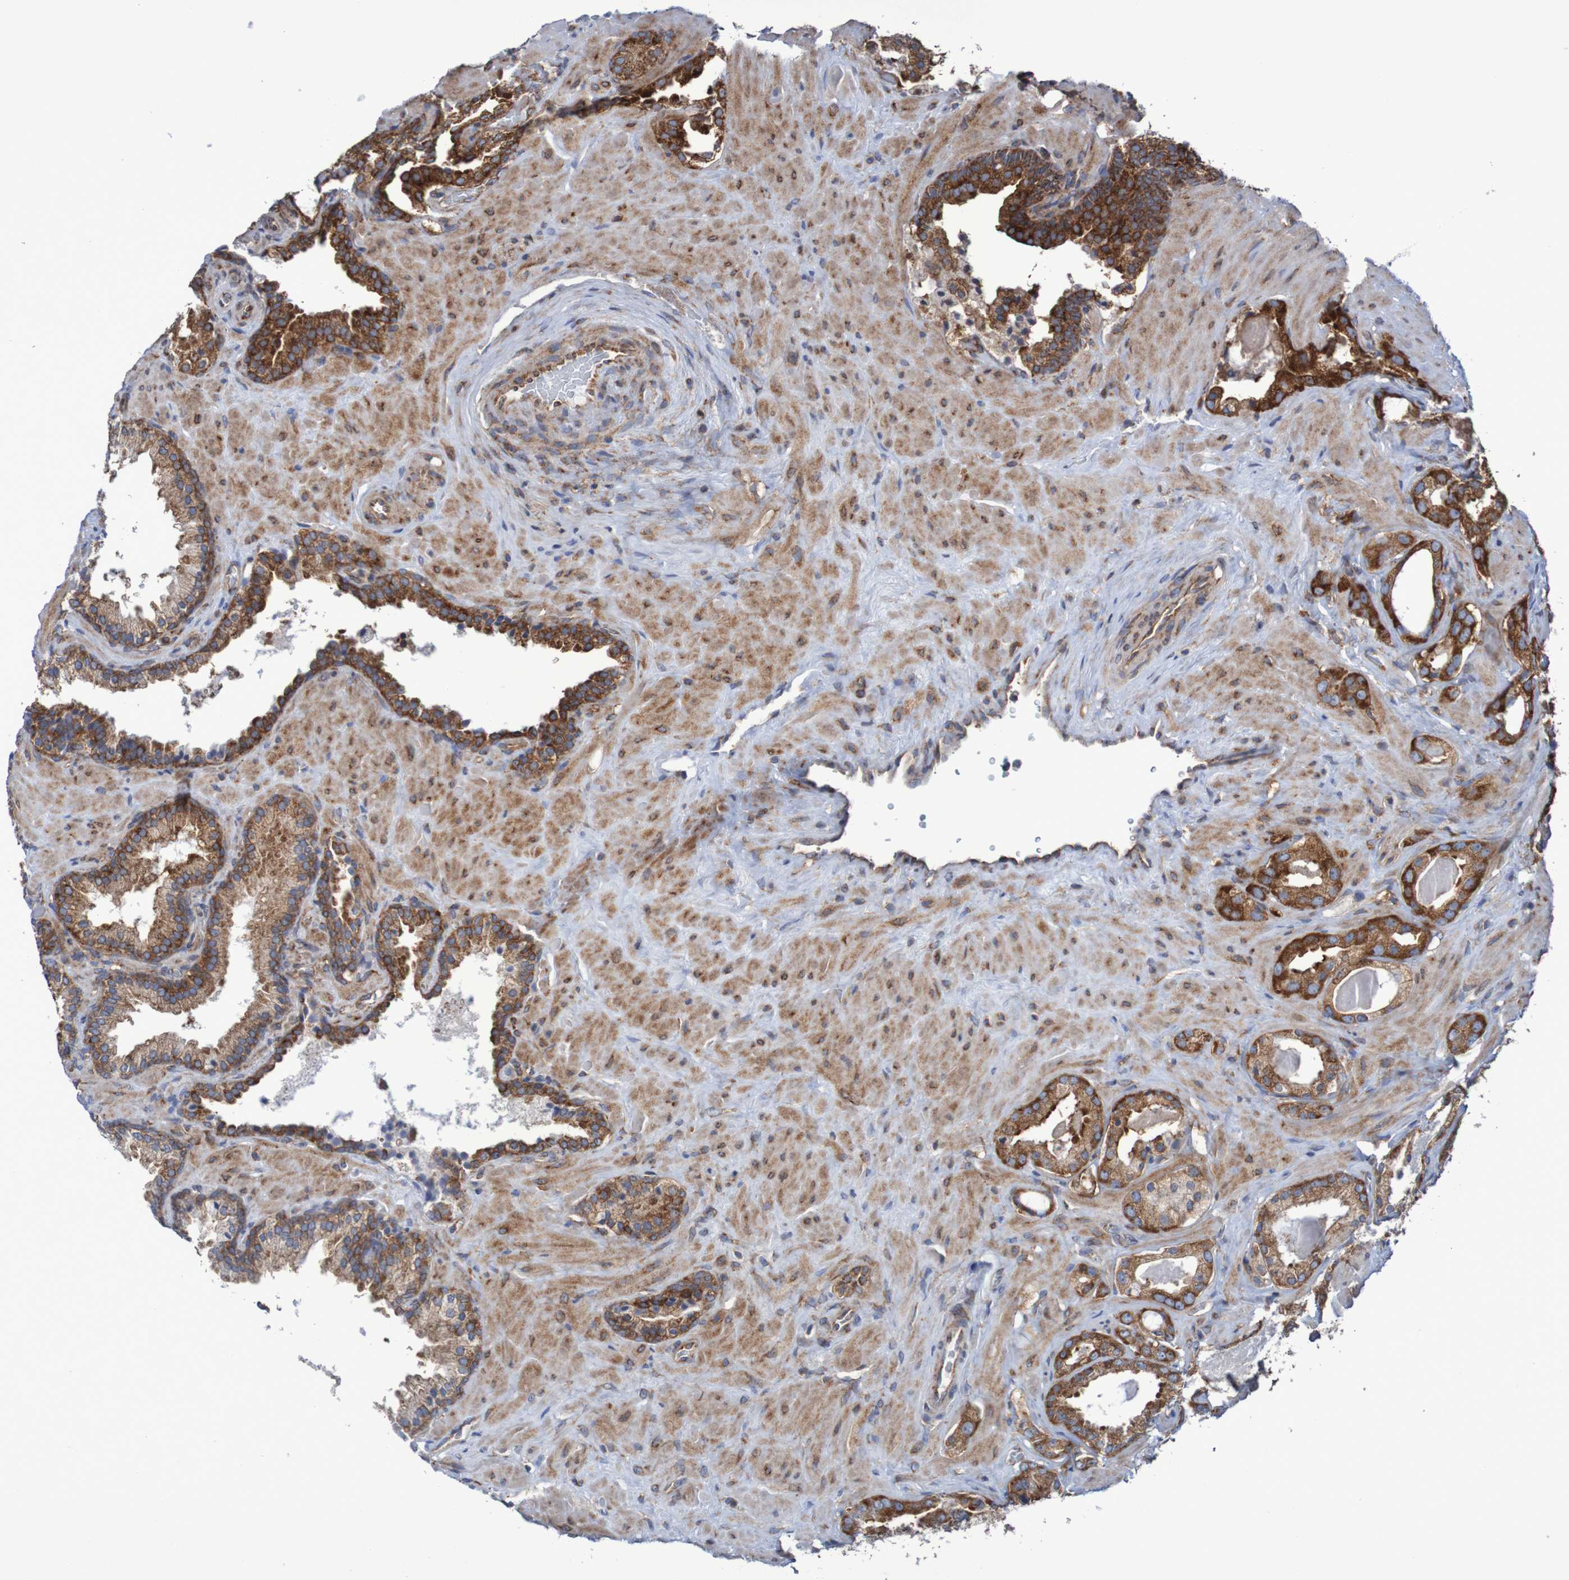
{"staining": {"intensity": "strong", "quantity": ">75%", "location": "cytoplasmic/membranous"}, "tissue": "prostate cancer", "cell_type": "Tumor cells", "image_type": "cancer", "snomed": [{"axis": "morphology", "description": "Adenocarcinoma, High grade"}, {"axis": "topography", "description": "Prostate"}], "caption": "A high amount of strong cytoplasmic/membranous staining is identified in about >75% of tumor cells in prostate high-grade adenocarcinoma tissue.", "gene": "FXR2", "patient": {"sex": "male", "age": 64}}